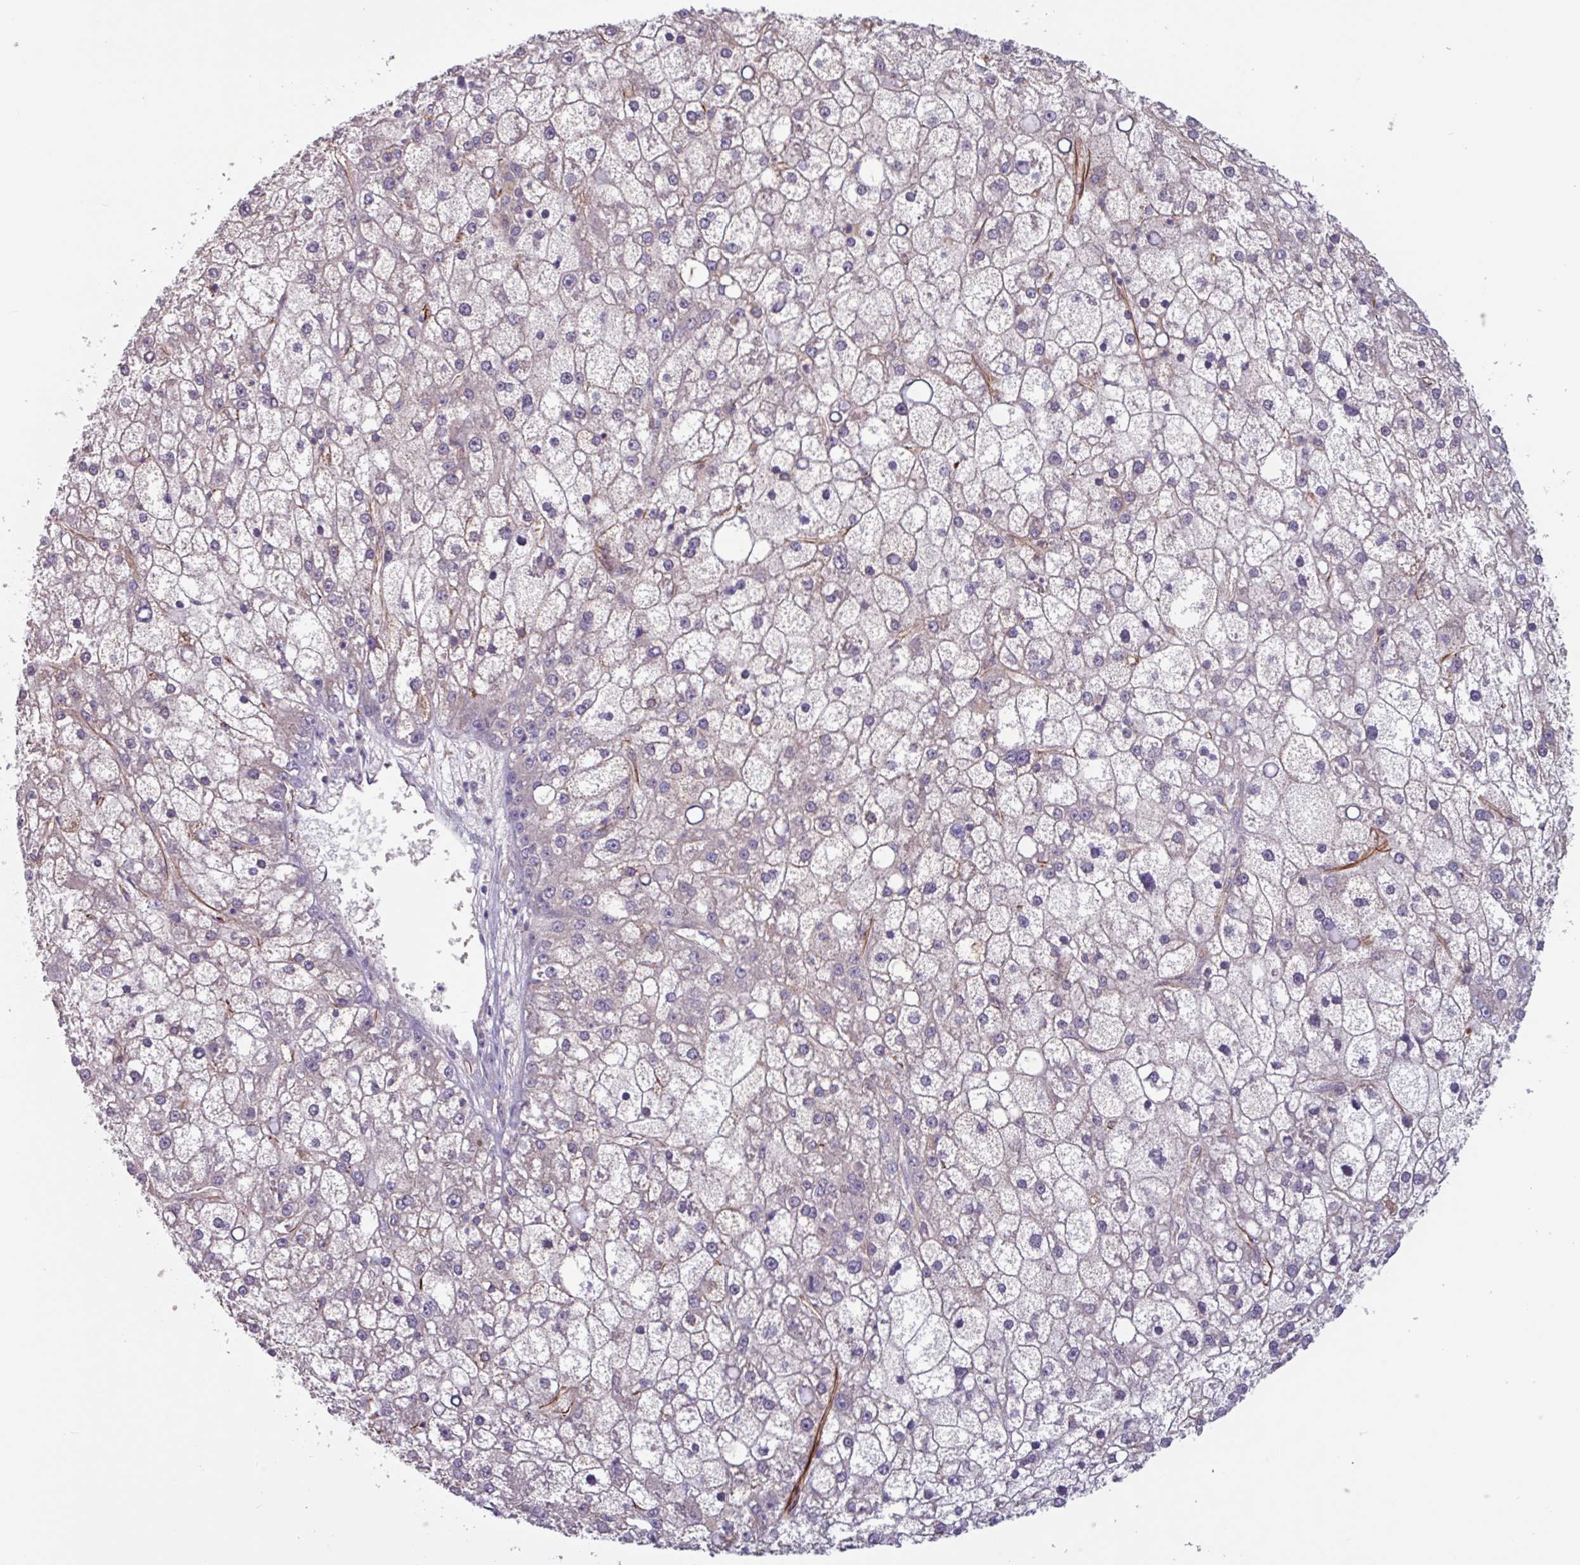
{"staining": {"intensity": "negative", "quantity": "none", "location": "none"}, "tissue": "liver cancer", "cell_type": "Tumor cells", "image_type": "cancer", "snomed": [{"axis": "morphology", "description": "Carcinoma, Hepatocellular, NOS"}, {"axis": "topography", "description": "Liver"}], "caption": "Immunohistochemistry histopathology image of neoplastic tissue: human liver cancer (hepatocellular carcinoma) stained with DAB reveals no significant protein expression in tumor cells.", "gene": "BTD", "patient": {"sex": "male", "age": 67}}